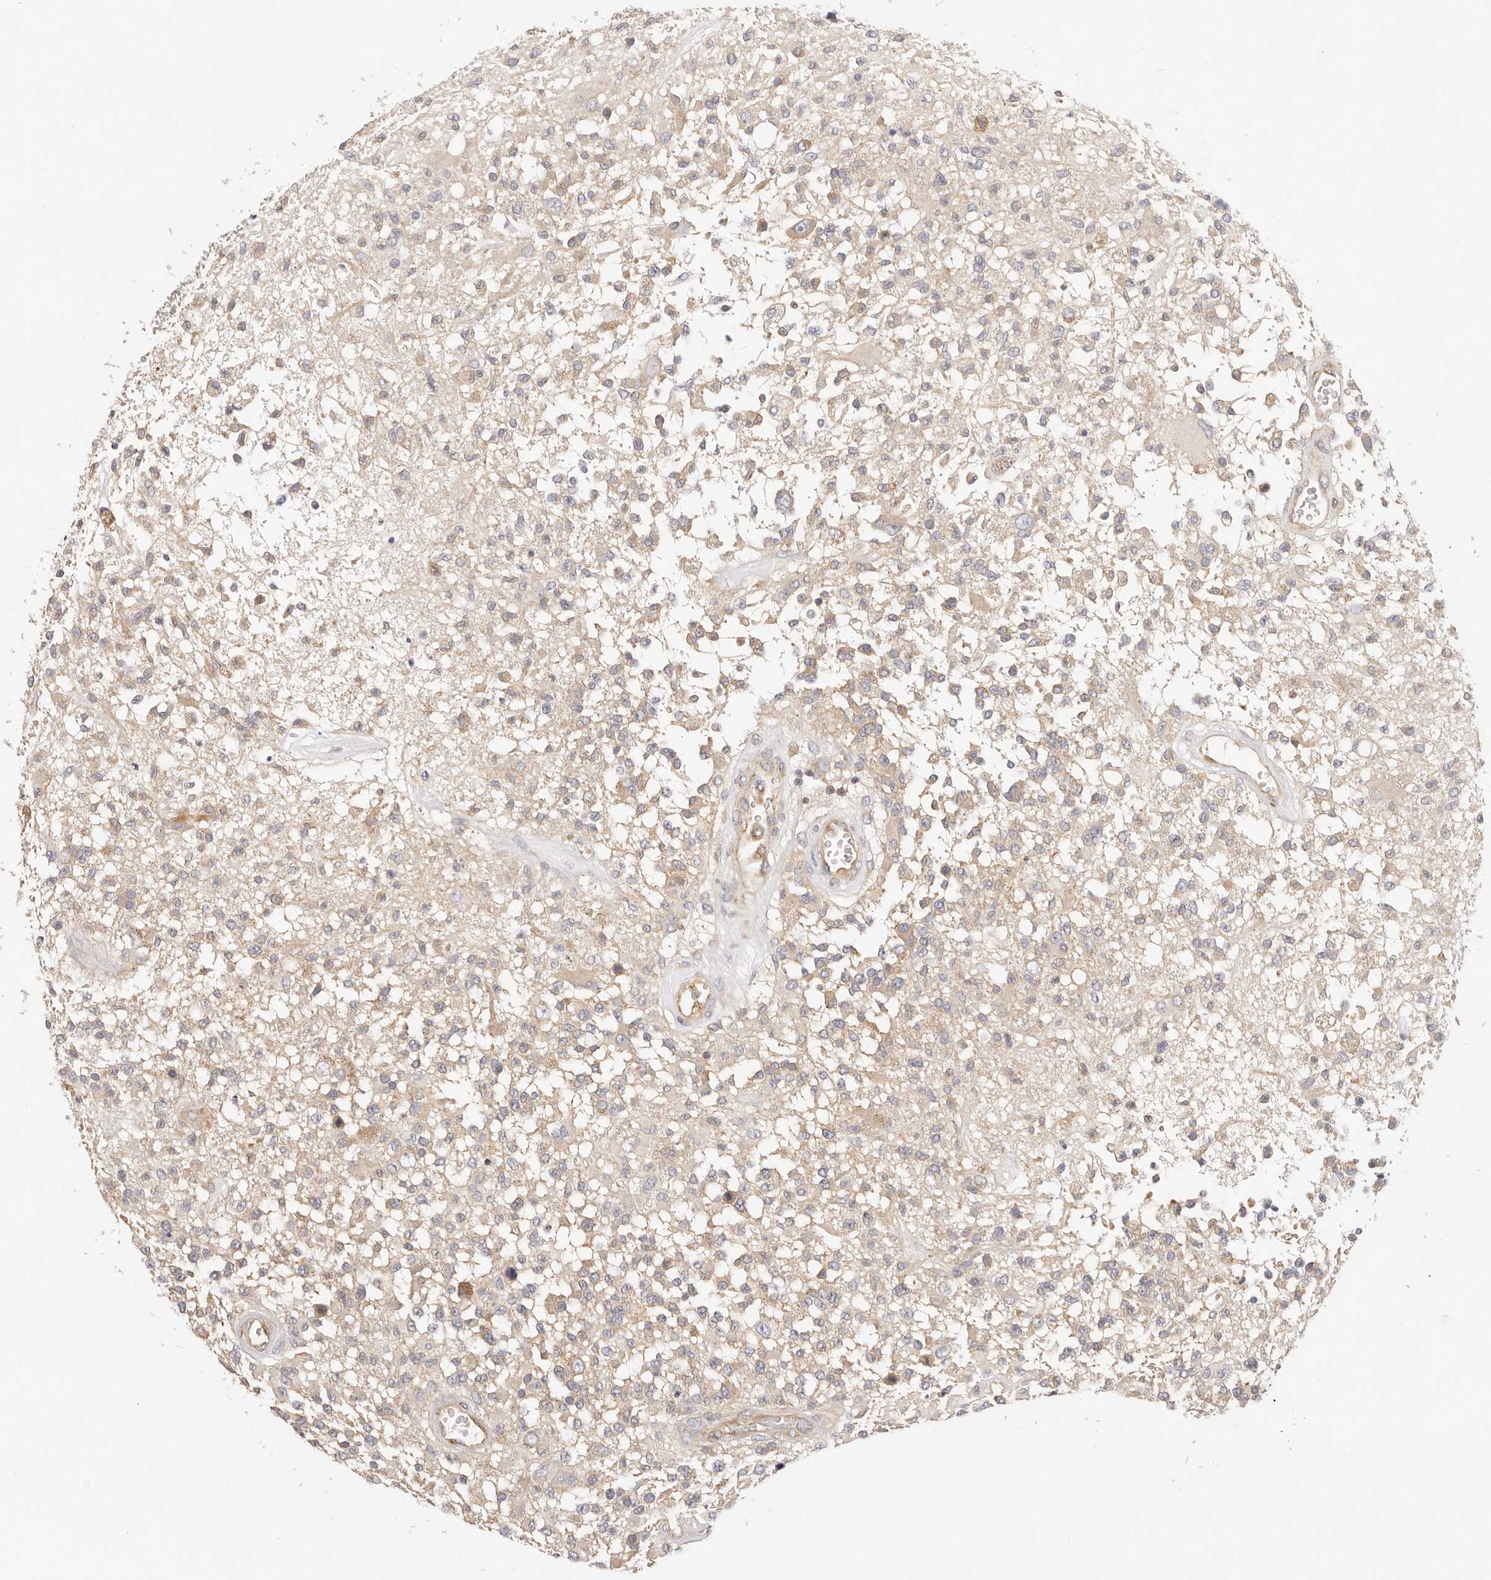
{"staining": {"intensity": "weak", "quantity": "25%-75%", "location": "cytoplasmic/membranous"}, "tissue": "glioma", "cell_type": "Tumor cells", "image_type": "cancer", "snomed": [{"axis": "morphology", "description": "Glioma, malignant, High grade"}, {"axis": "morphology", "description": "Glioblastoma, NOS"}, {"axis": "topography", "description": "Brain"}], "caption": "Immunohistochemical staining of malignant high-grade glioma reveals weak cytoplasmic/membranous protein staining in approximately 25%-75% of tumor cells.", "gene": "KCMF1", "patient": {"sex": "male", "age": 60}}